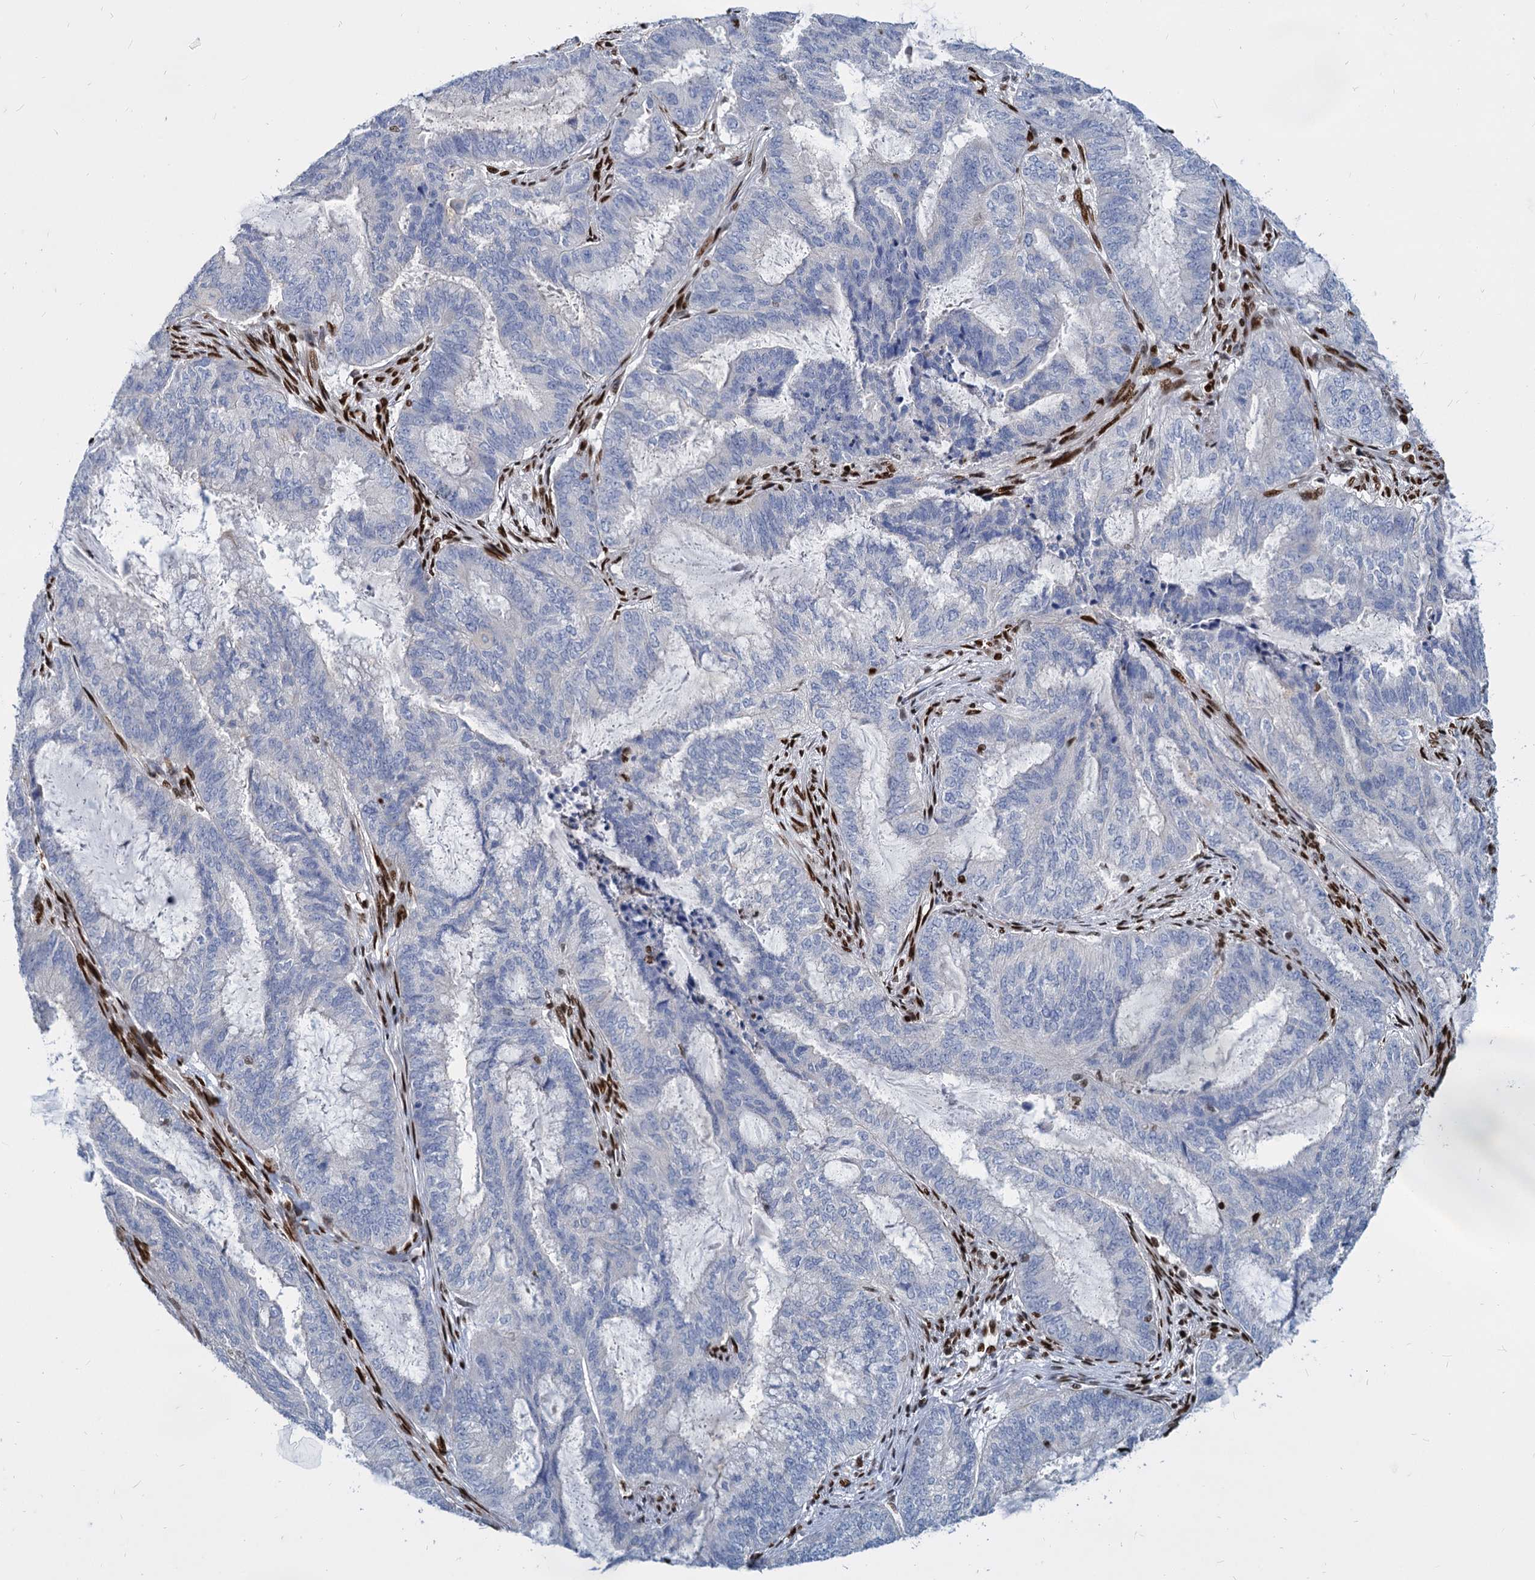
{"staining": {"intensity": "negative", "quantity": "none", "location": "none"}, "tissue": "endometrial cancer", "cell_type": "Tumor cells", "image_type": "cancer", "snomed": [{"axis": "morphology", "description": "Adenocarcinoma, NOS"}, {"axis": "topography", "description": "Endometrium"}], "caption": "High power microscopy histopathology image of an immunohistochemistry histopathology image of endometrial cancer, revealing no significant expression in tumor cells.", "gene": "MECP2", "patient": {"sex": "female", "age": 51}}